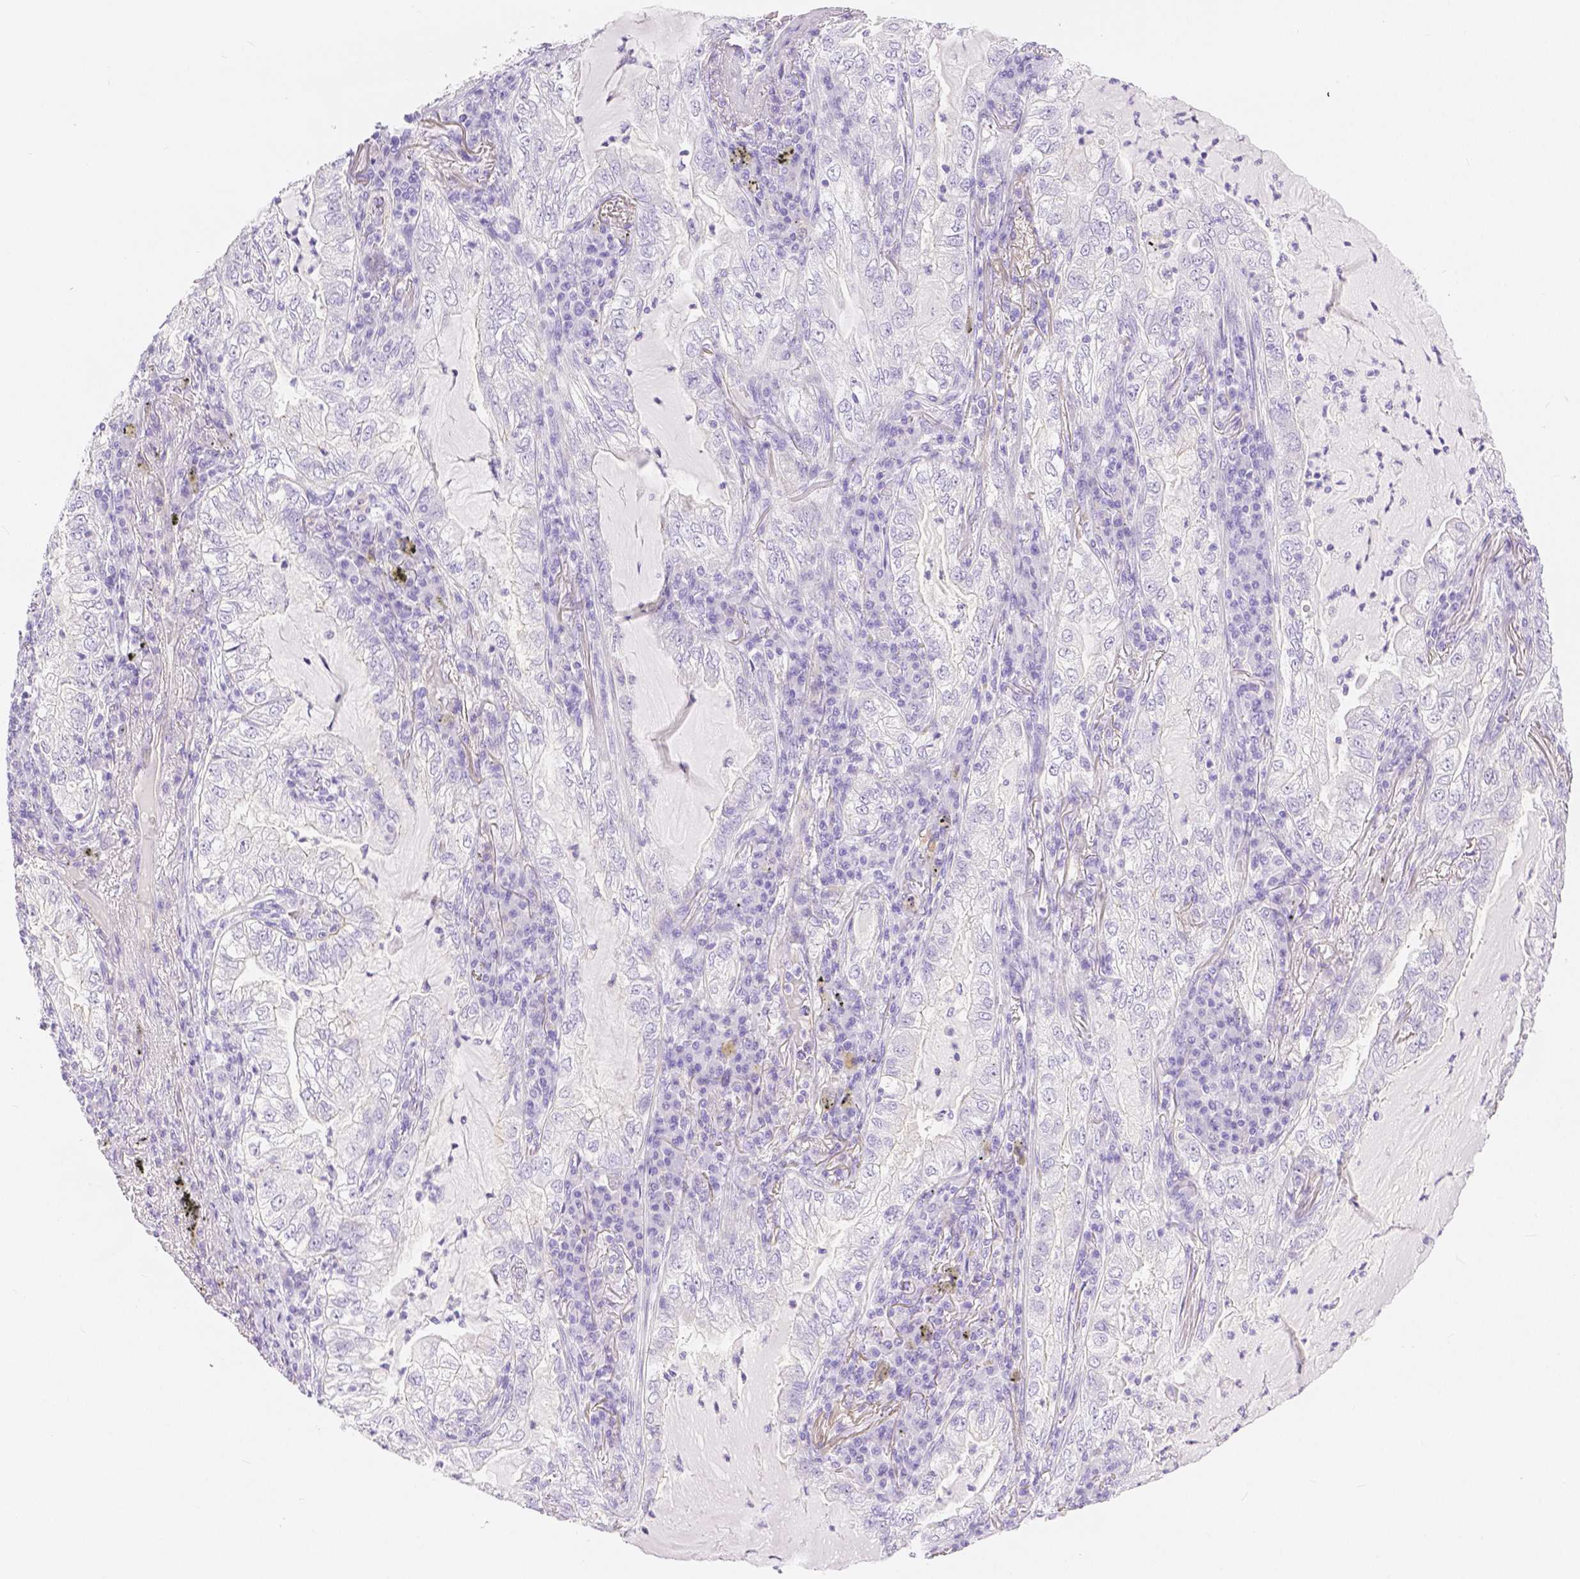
{"staining": {"intensity": "negative", "quantity": "none", "location": "none"}, "tissue": "lung cancer", "cell_type": "Tumor cells", "image_type": "cancer", "snomed": [{"axis": "morphology", "description": "Adenocarcinoma, NOS"}, {"axis": "topography", "description": "Lung"}], "caption": "Protein analysis of lung cancer exhibits no significant expression in tumor cells.", "gene": "SLC27A5", "patient": {"sex": "female", "age": 73}}